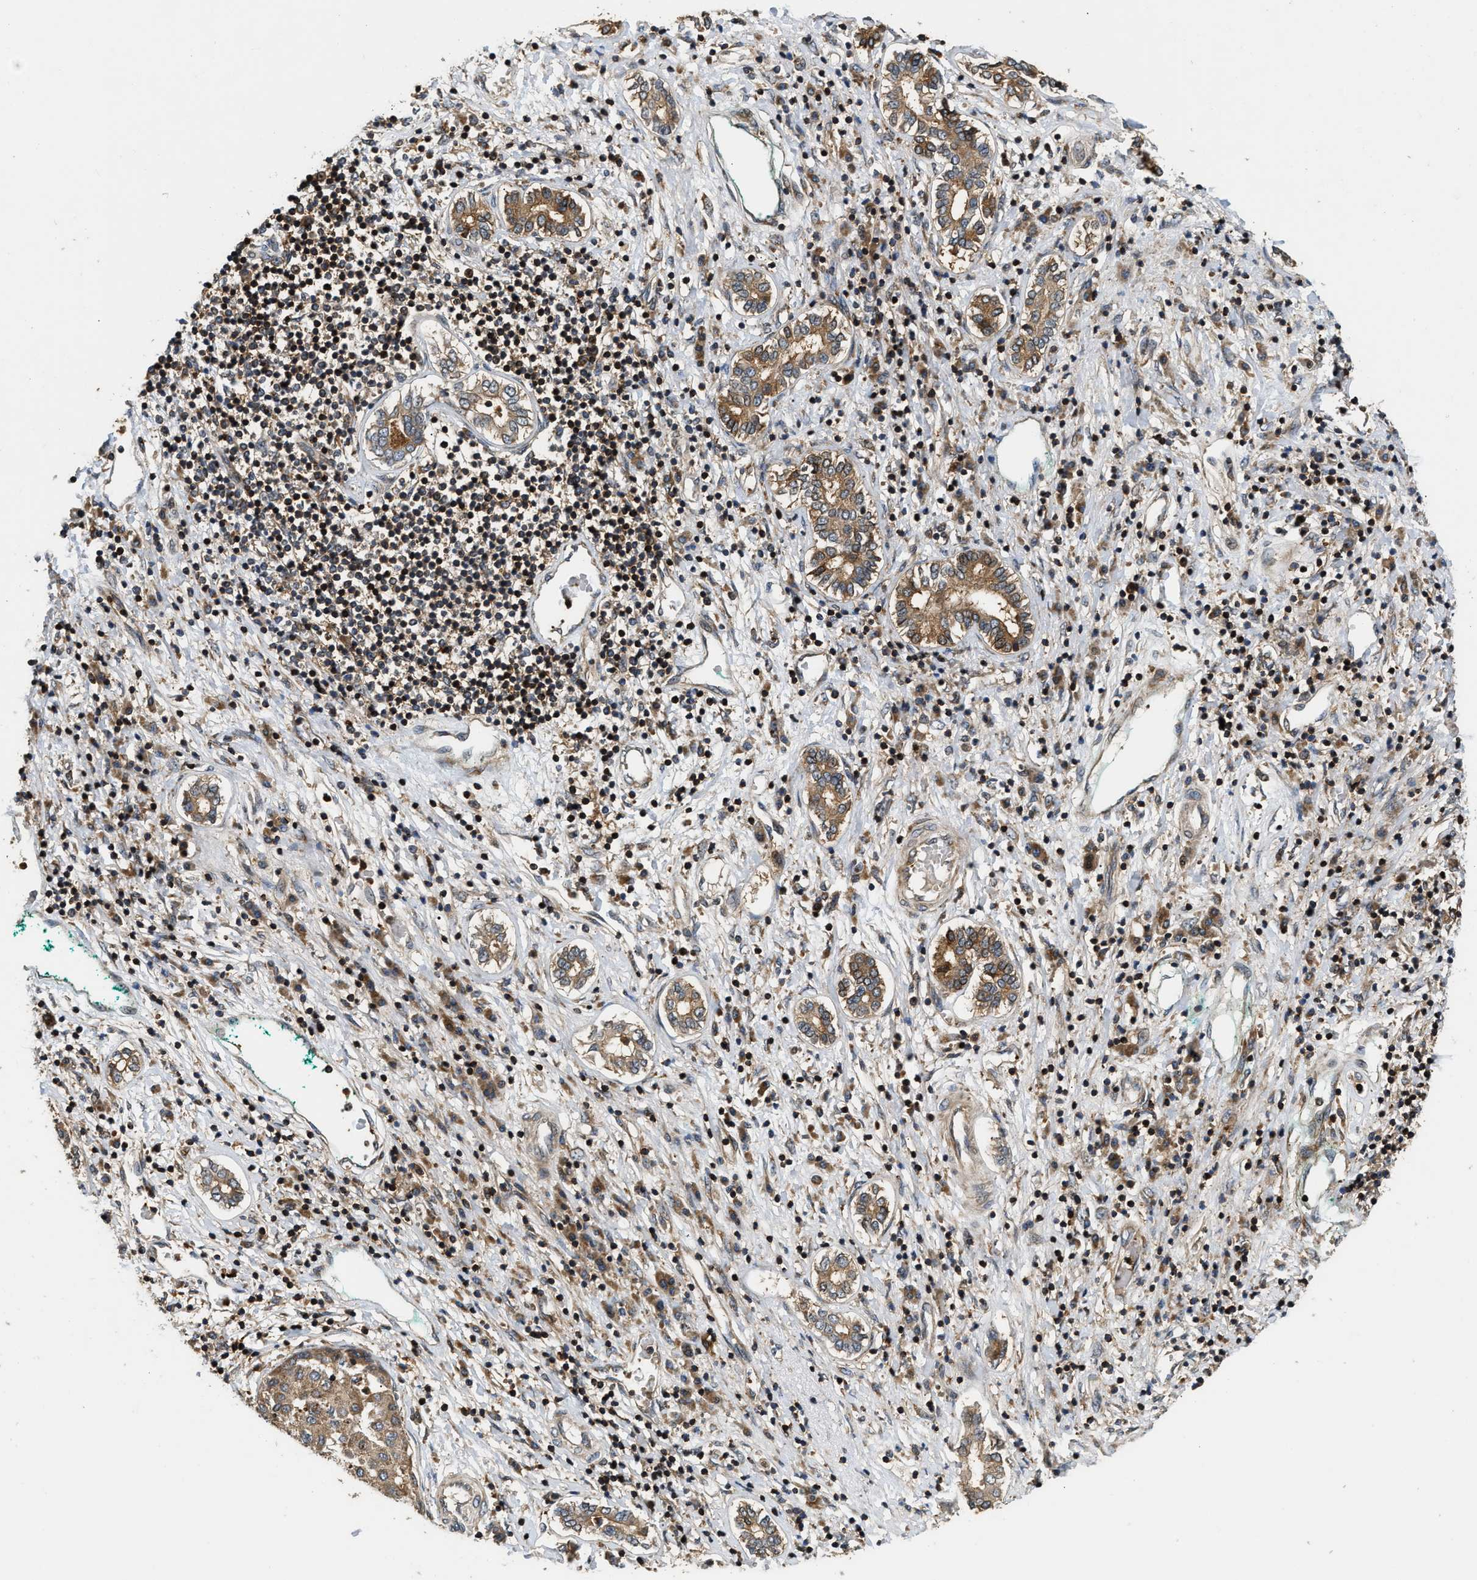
{"staining": {"intensity": "moderate", "quantity": ">75%", "location": "cytoplasmic/membranous"}, "tissue": "liver cancer", "cell_type": "Tumor cells", "image_type": "cancer", "snomed": [{"axis": "morphology", "description": "Carcinoma, Hepatocellular, NOS"}, {"axis": "topography", "description": "Liver"}], "caption": "A high-resolution micrograph shows IHC staining of liver cancer (hepatocellular carcinoma), which exhibits moderate cytoplasmic/membranous positivity in about >75% of tumor cells.", "gene": "SNX5", "patient": {"sex": "male", "age": 65}}